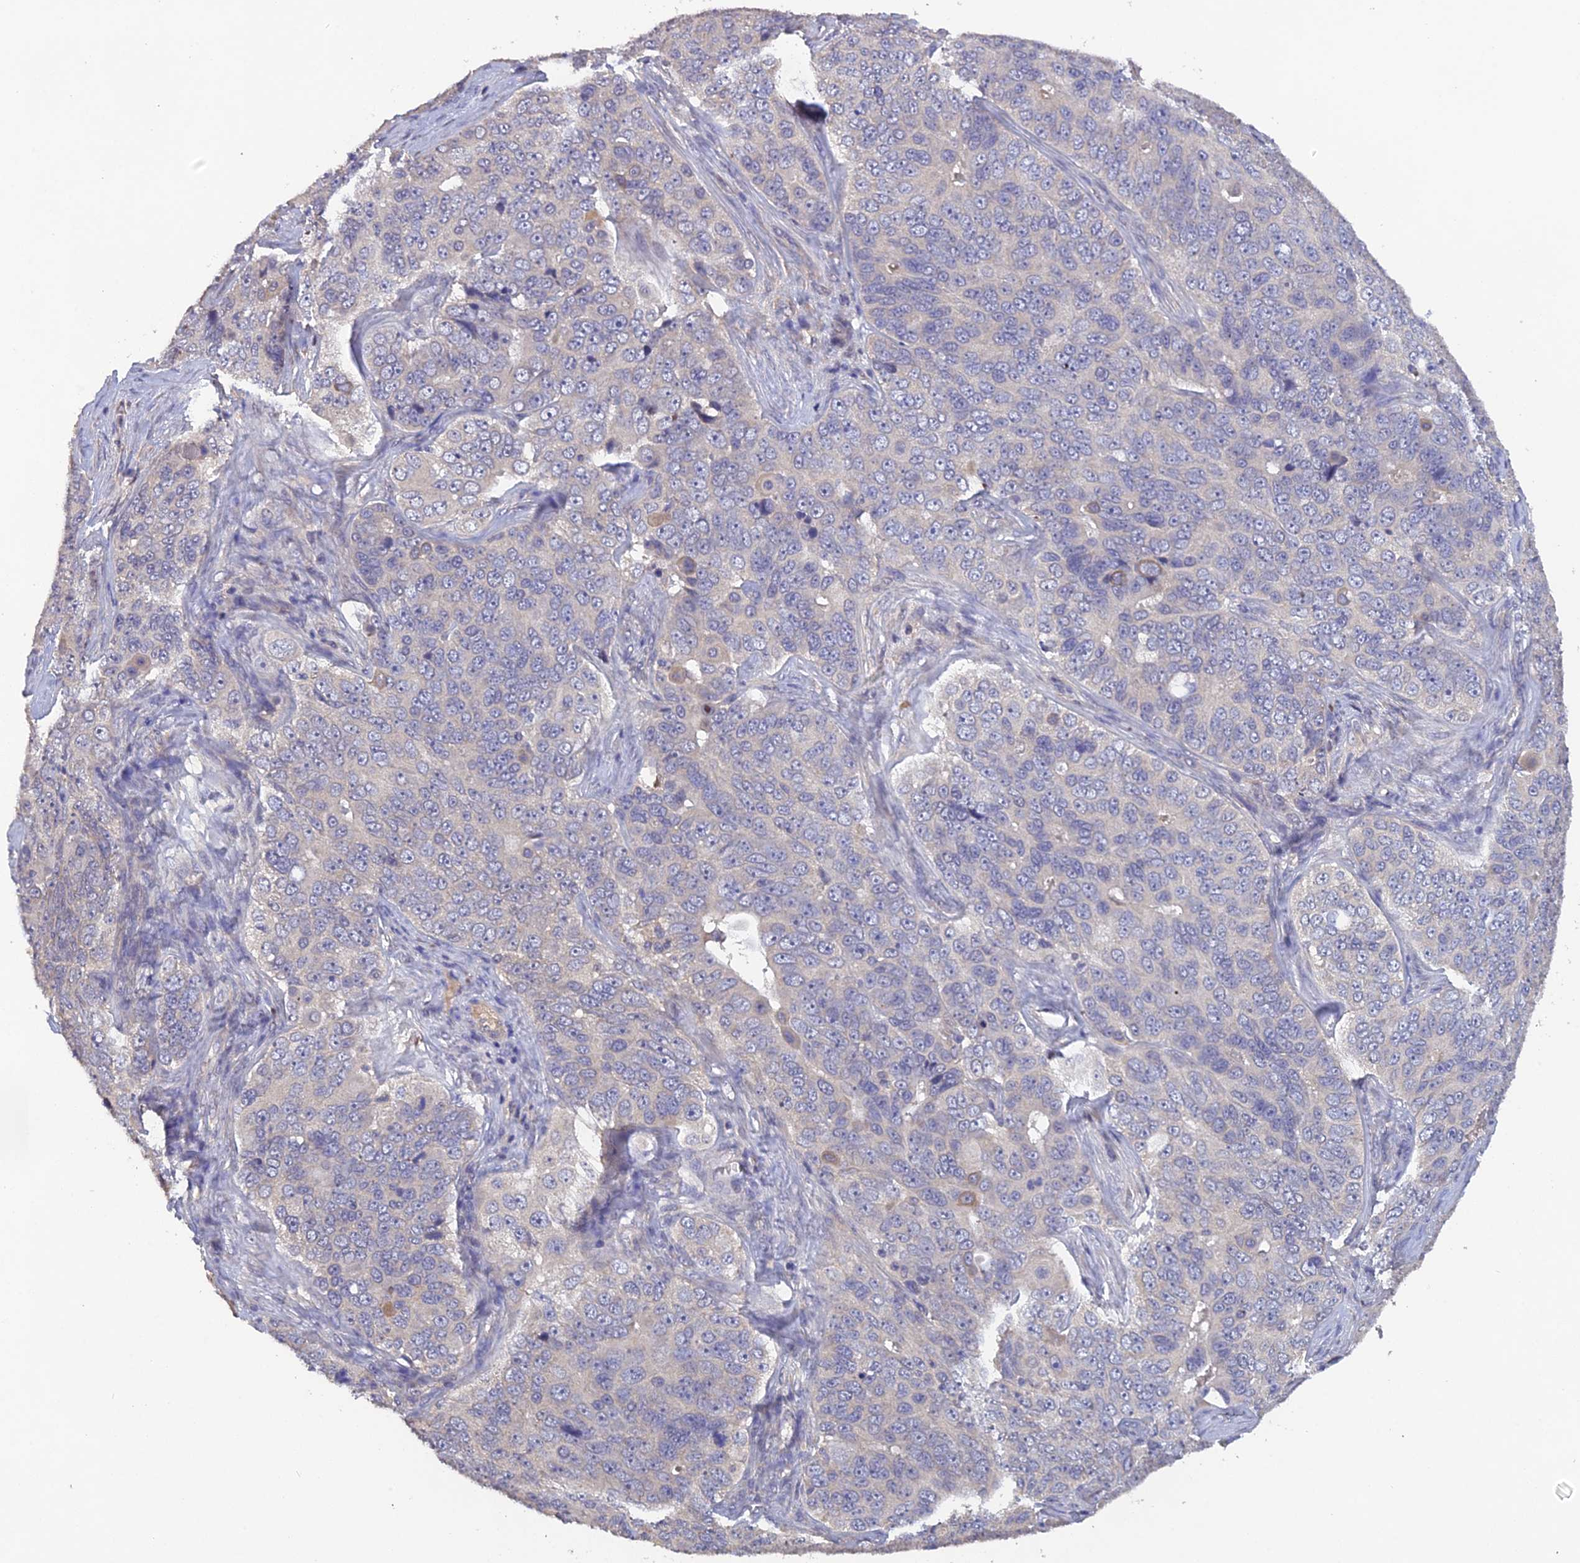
{"staining": {"intensity": "negative", "quantity": "none", "location": "none"}, "tissue": "ovarian cancer", "cell_type": "Tumor cells", "image_type": "cancer", "snomed": [{"axis": "morphology", "description": "Carcinoma, endometroid"}, {"axis": "topography", "description": "Ovary"}], "caption": "Immunohistochemistry image of neoplastic tissue: ovarian endometroid carcinoma stained with DAB (3,3'-diaminobenzidine) displays no significant protein expression in tumor cells.", "gene": "SLC39A13", "patient": {"sex": "female", "age": 51}}